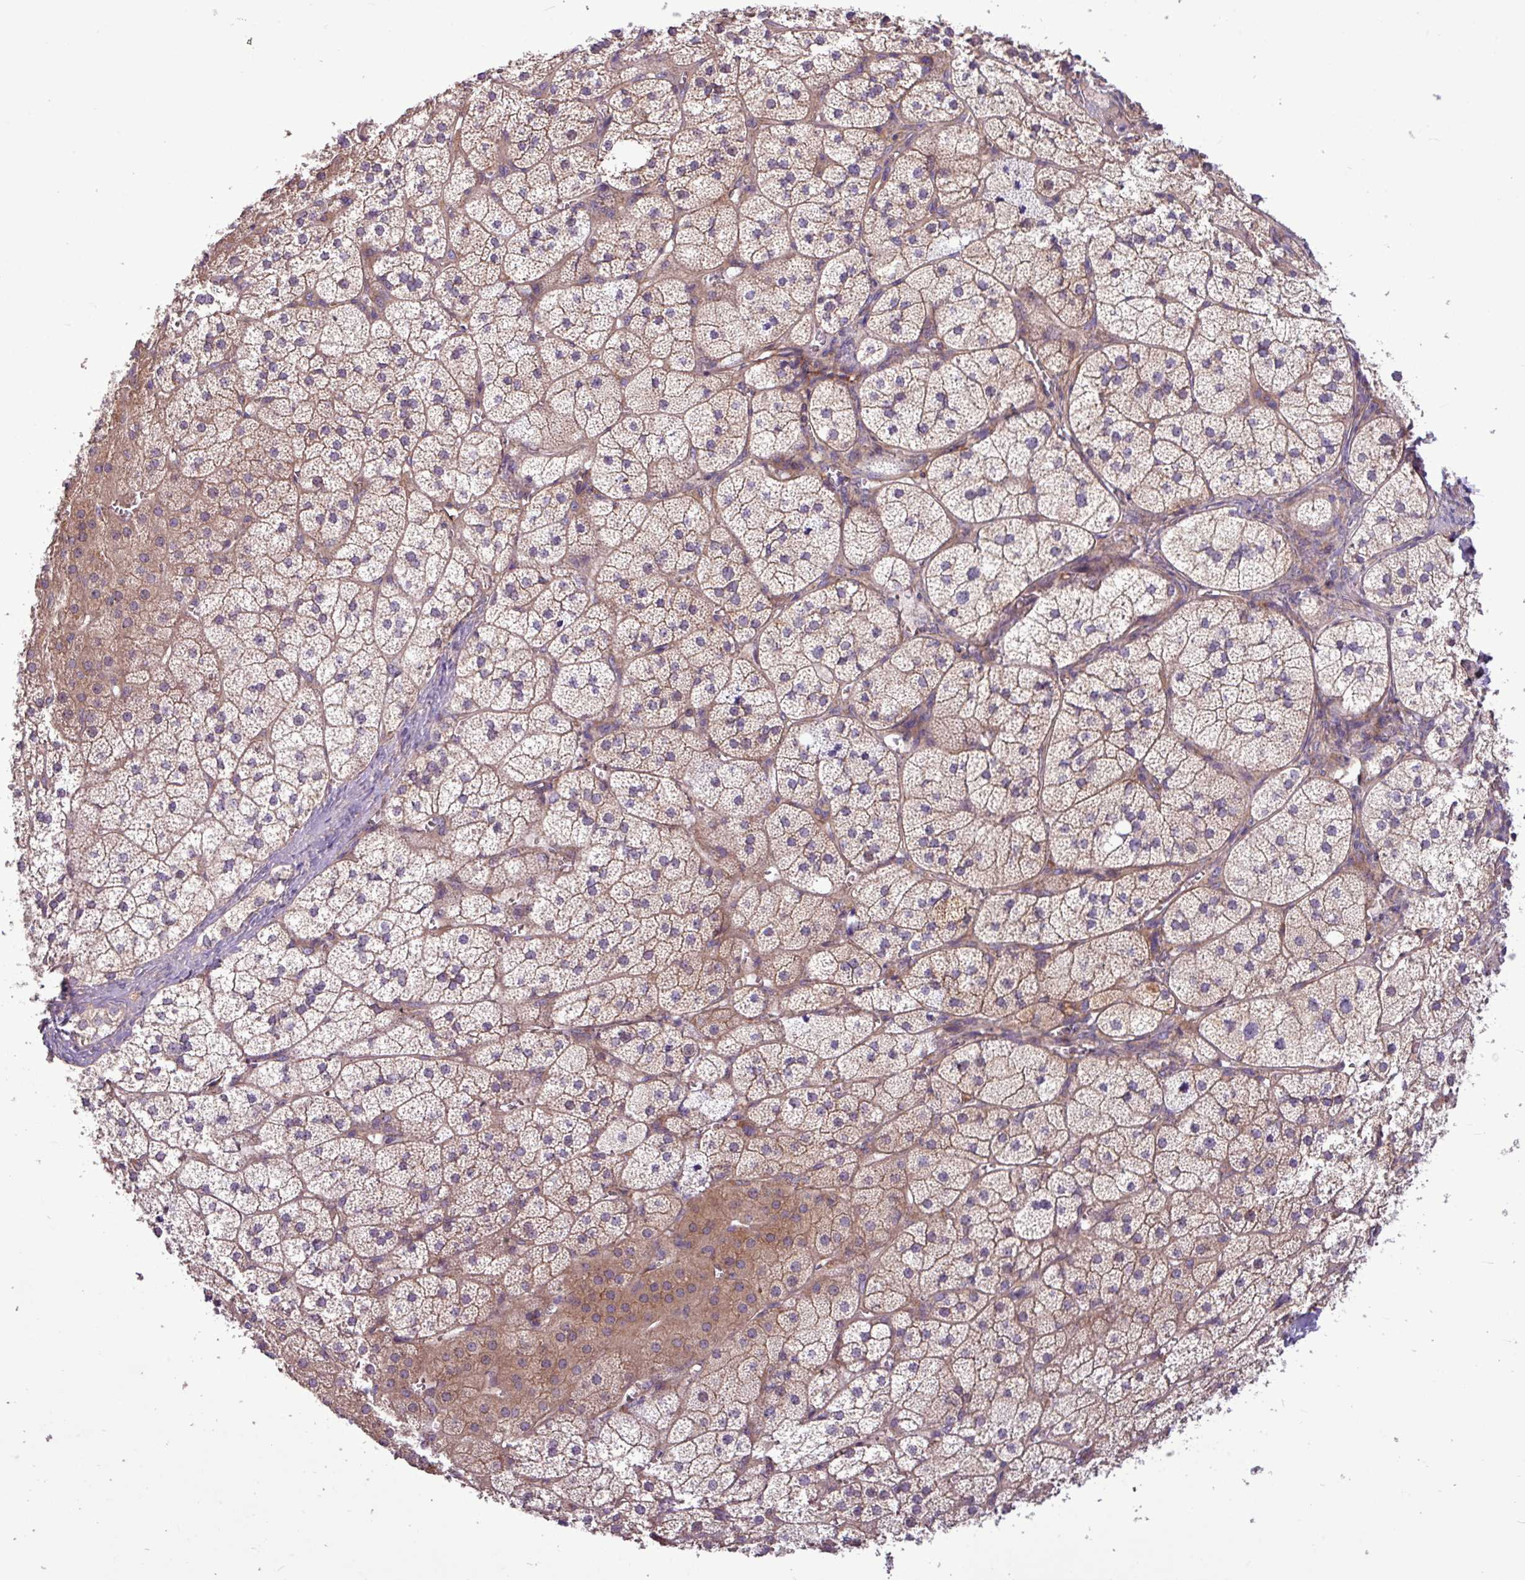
{"staining": {"intensity": "moderate", "quantity": ">75%", "location": "cytoplasmic/membranous"}, "tissue": "adrenal gland", "cell_type": "Glandular cells", "image_type": "normal", "snomed": [{"axis": "morphology", "description": "Normal tissue, NOS"}, {"axis": "topography", "description": "Adrenal gland"}], "caption": "Immunohistochemistry (DAB (3,3'-diaminobenzidine)) staining of benign human adrenal gland shows moderate cytoplasmic/membranous protein staining in about >75% of glandular cells. The staining was performed using DAB to visualize the protein expression in brown, while the nuclei were stained in blue with hematoxylin (Magnification: 20x).", "gene": "MROH2A", "patient": {"sex": "female", "age": 52}}